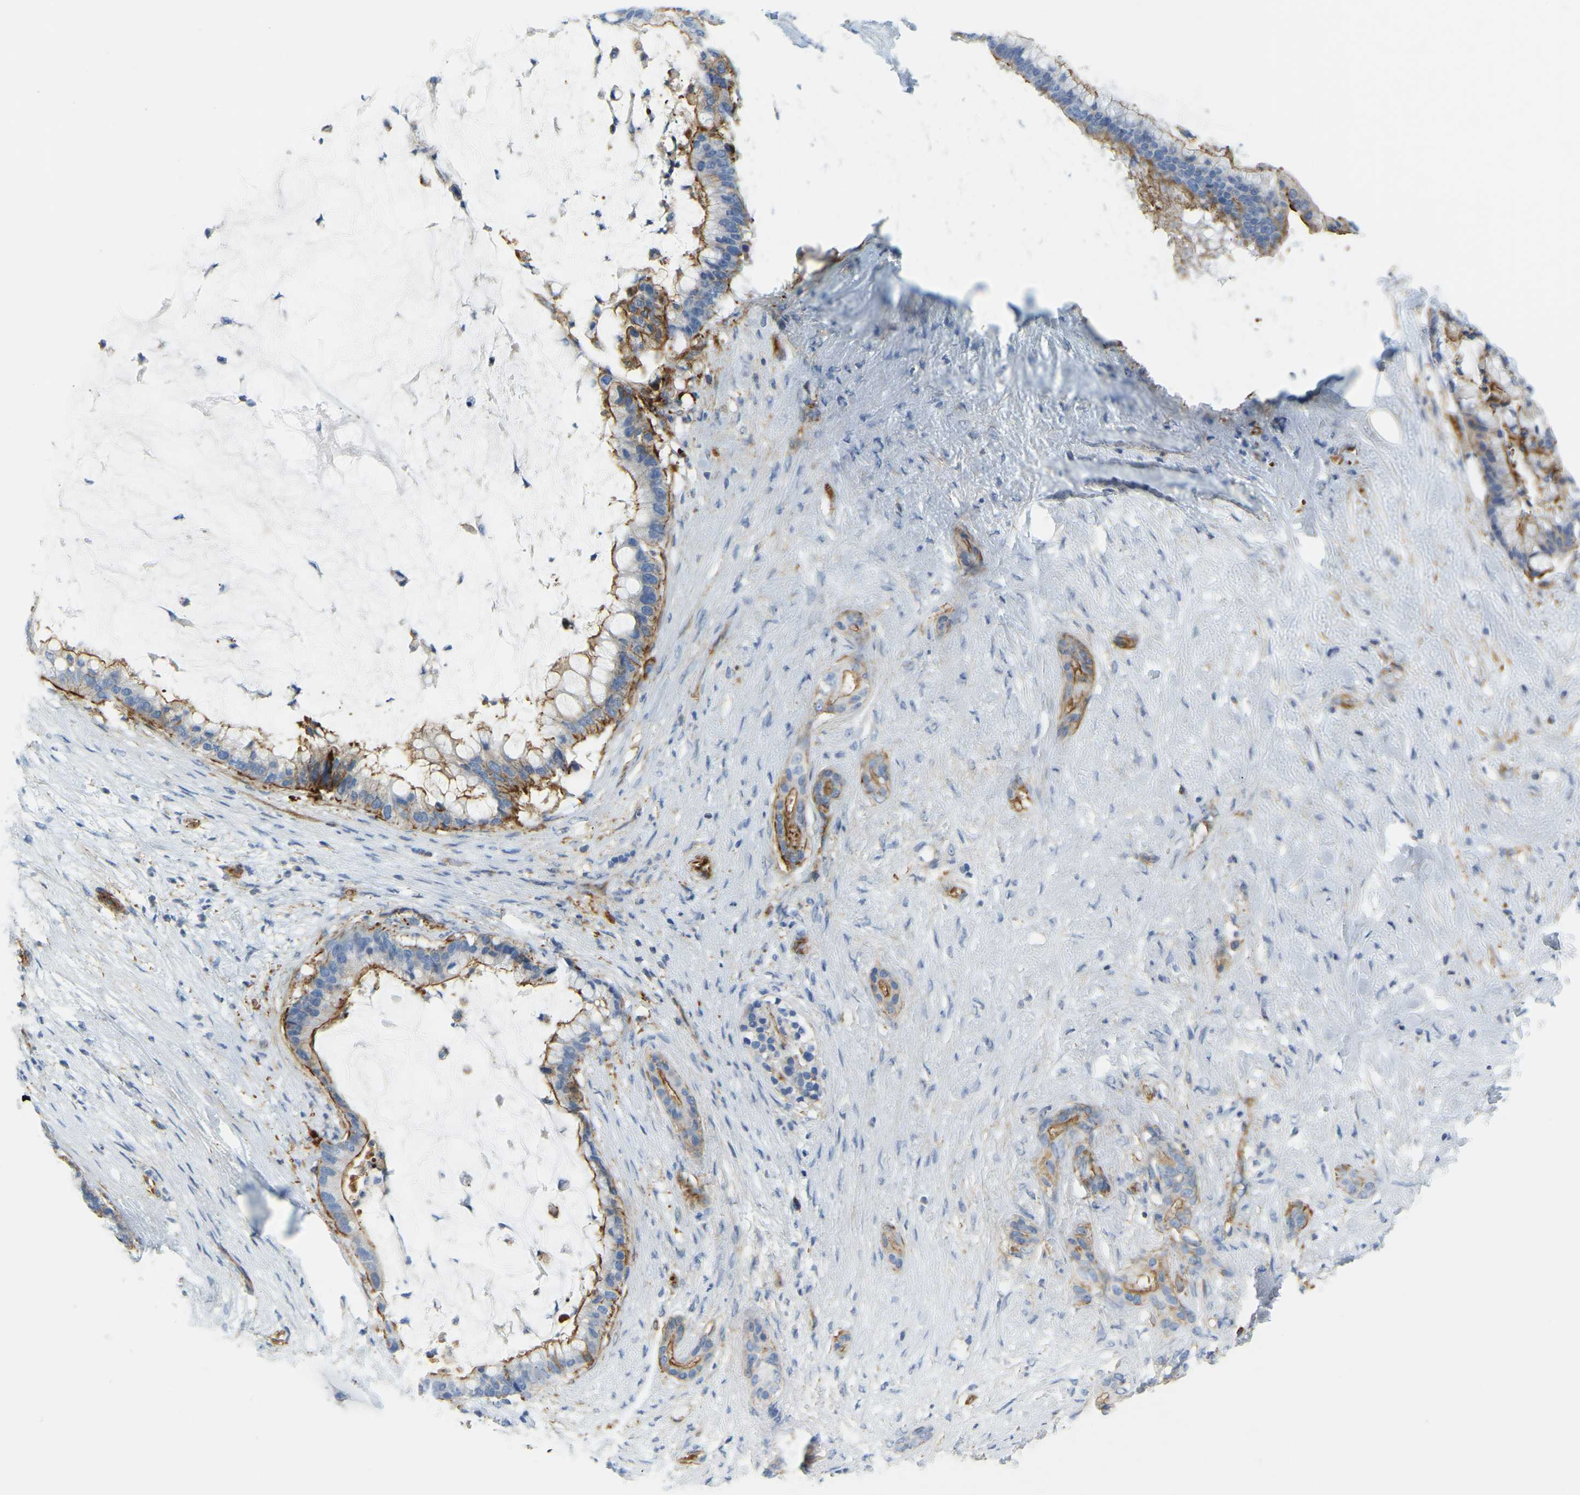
{"staining": {"intensity": "moderate", "quantity": "25%-75%", "location": "cytoplasmic/membranous"}, "tissue": "pancreatic cancer", "cell_type": "Tumor cells", "image_type": "cancer", "snomed": [{"axis": "morphology", "description": "Adenocarcinoma, NOS"}, {"axis": "topography", "description": "Pancreas"}], "caption": "Pancreatic adenocarcinoma tissue shows moderate cytoplasmic/membranous expression in about 25%-75% of tumor cells, visualized by immunohistochemistry.", "gene": "MYL3", "patient": {"sex": "male", "age": 41}}